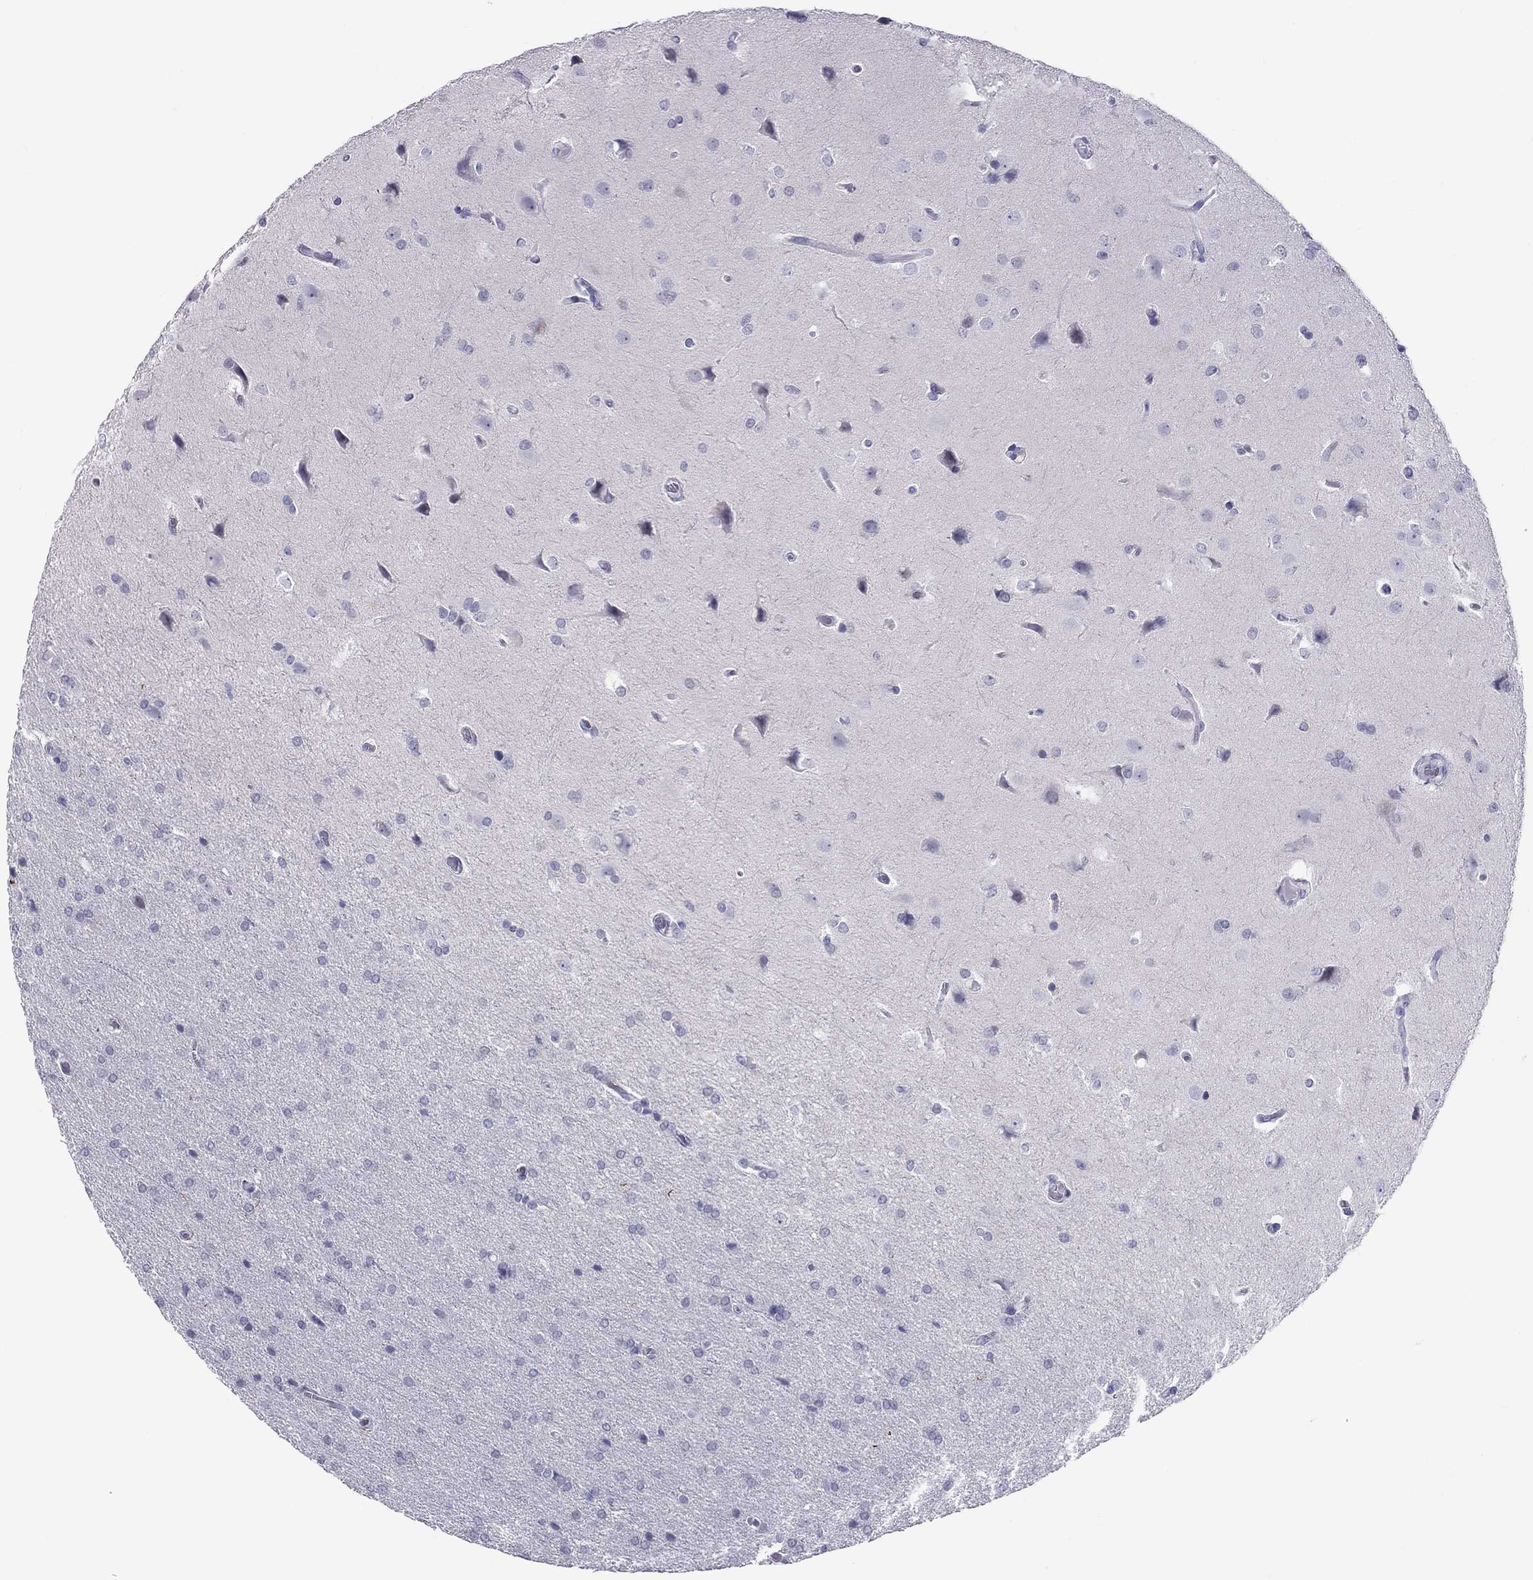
{"staining": {"intensity": "negative", "quantity": "none", "location": "none"}, "tissue": "glioma", "cell_type": "Tumor cells", "image_type": "cancer", "snomed": [{"axis": "morphology", "description": "Glioma, malignant, Low grade"}, {"axis": "topography", "description": "Brain"}], "caption": "A high-resolution photomicrograph shows immunohistochemistry staining of malignant glioma (low-grade), which displays no significant expression in tumor cells.", "gene": "CHRNB3", "patient": {"sex": "female", "age": 32}}